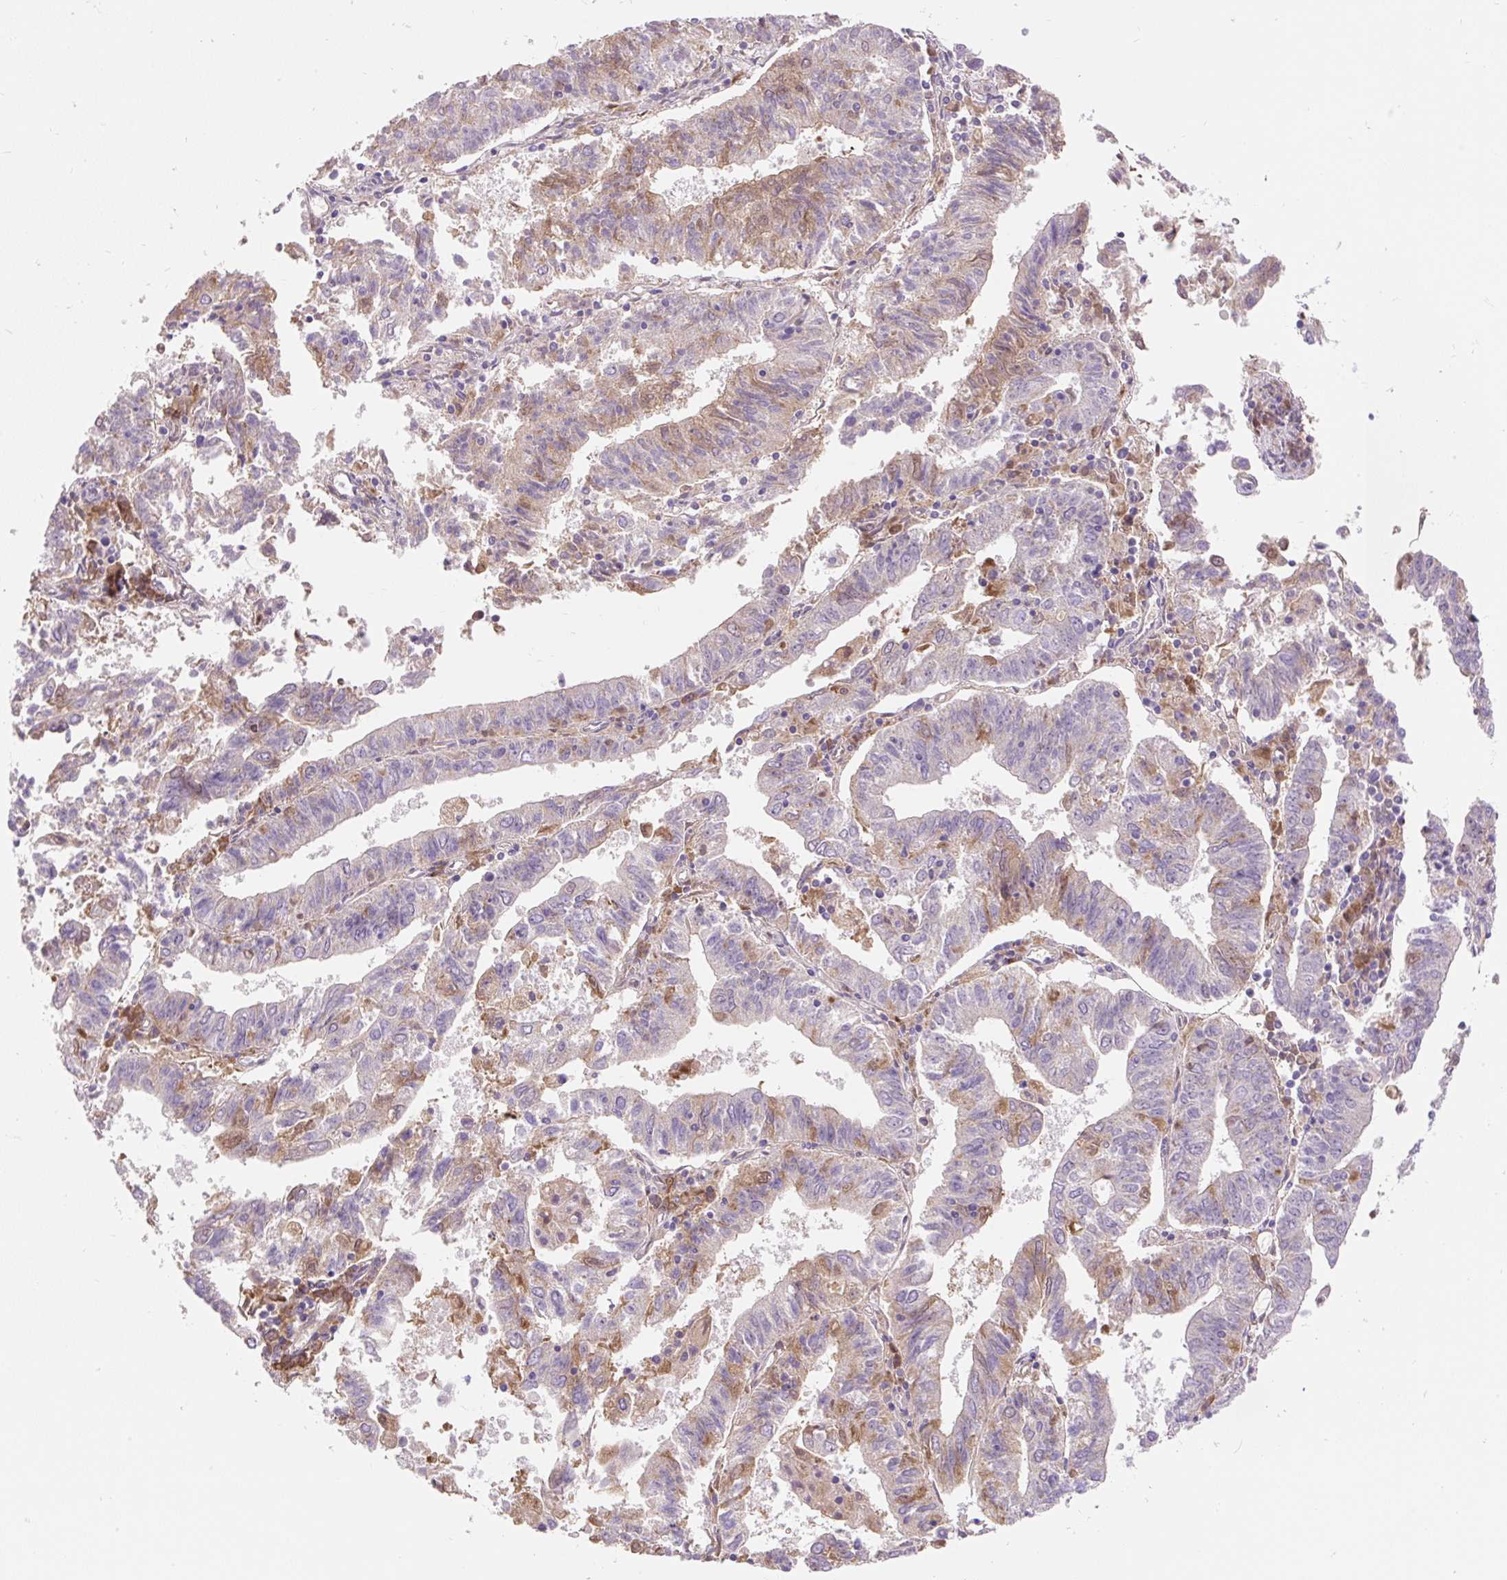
{"staining": {"intensity": "moderate", "quantity": "<25%", "location": "cytoplasmic/membranous"}, "tissue": "endometrial cancer", "cell_type": "Tumor cells", "image_type": "cancer", "snomed": [{"axis": "morphology", "description": "Adenocarcinoma, NOS"}, {"axis": "topography", "description": "Endometrium"}], "caption": "Tumor cells show low levels of moderate cytoplasmic/membranous staining in about <25% of cells in endometrial cancer (adenocarcinoma). (DAB (3,3'-diaminobenzidine) IHC, brown staining for protein, blue staining for nuclei).", "gene": "TMEM150C", "patient": {"sex": "female", "age": 82}}